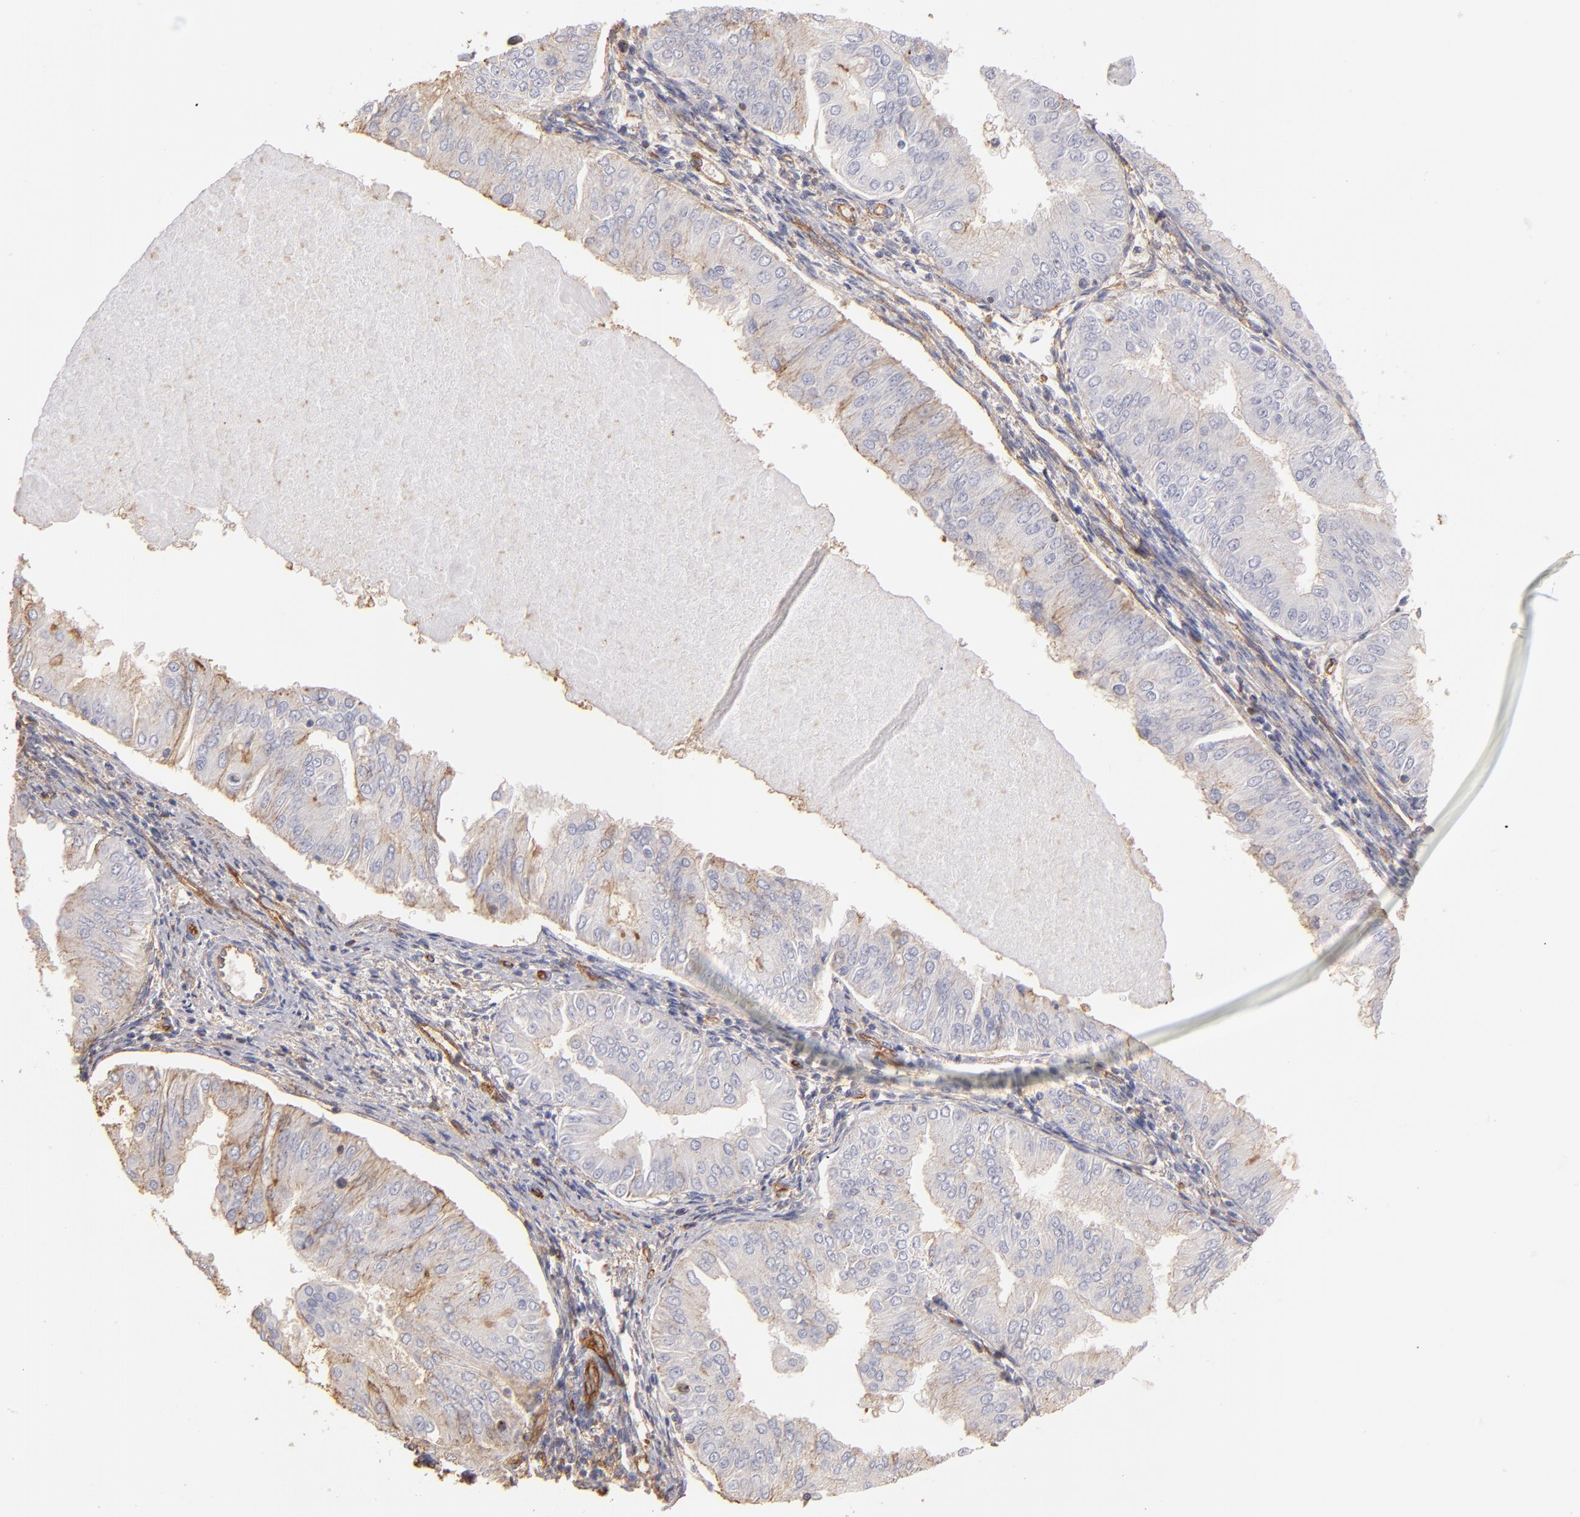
{"staining": {"intensity": "weak", "quantity": ">75%", "location": "cytoplasmic/membranous"}, "tissue": "endometrial cancer", "cell_type": "Tumor cells", "image_type": "cancer", "snomed": [{"axis": "morphology", "description": "Adenocarcinoma, NOS"}, {"axis": "topography", "description": "Endometrium"}], "caption": "An image showing weak cytoplasmic/membranous positivity in about >75% of tumor cells in endometrial cancer (adenocarcinoma), as visualized by brown immunohistochemical staining.", "gene": "ABCB1", "patient": {"sex": "female", "age": 53}}